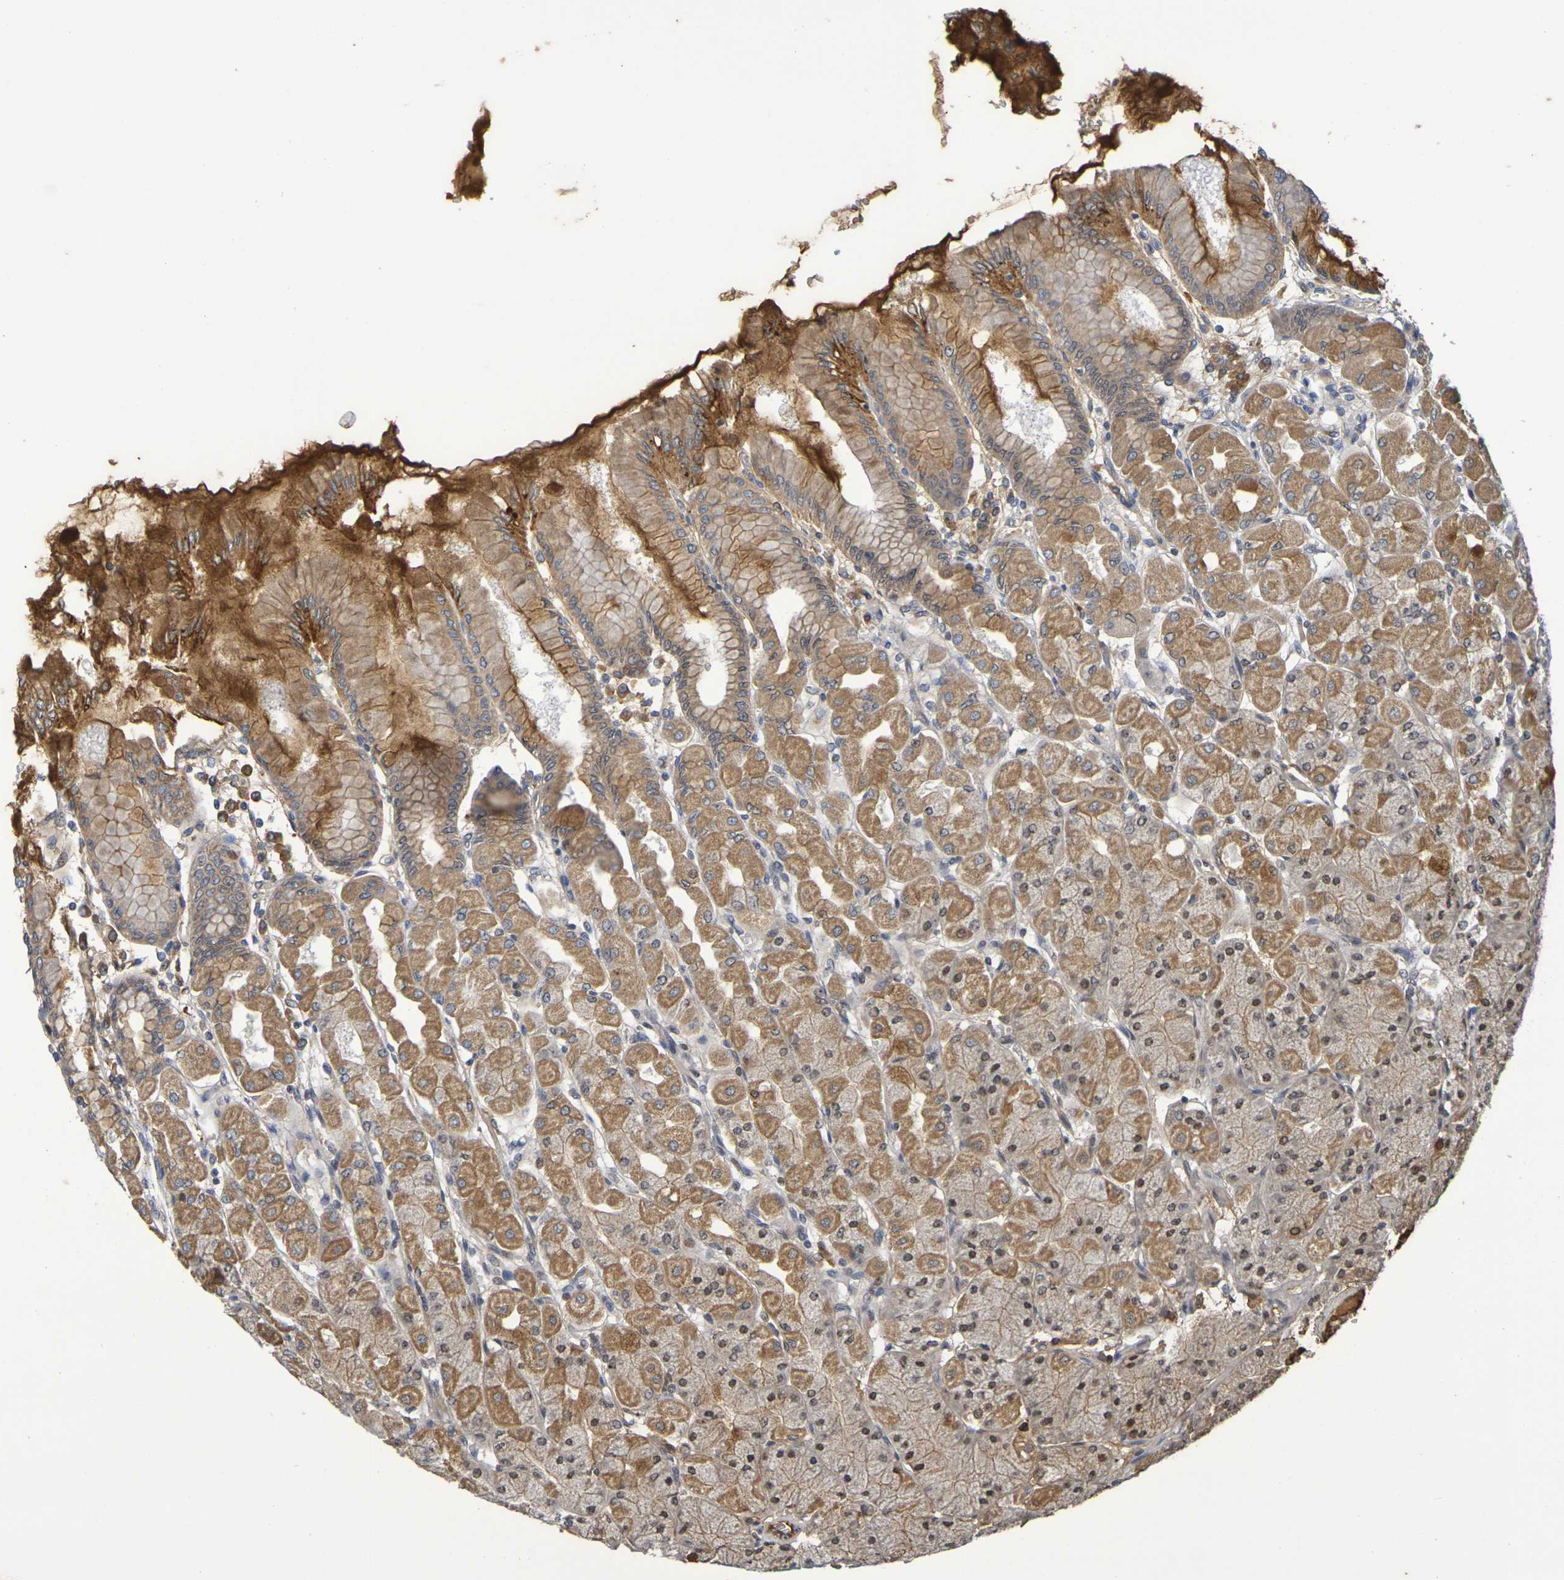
{"staining": {"intensity": "moderate", "quantity": ">75%", "location": "cytoplasmic/membranous,nuclear"}, "tissue": "stomach", "cell_type": "Glandular cells", "image_type": "normal", "snomed": [{"axis": "morphology", "description": "Normal tissue, NOS"}, {"axis": "topography", "description": "Stomach, upper"}], "caption": "A histopathology image of stomach stained for a protein exhibits moderate cytoplasmic/membranous,nuclear brown staining in glandular cells.", "gene": "TERF2", "patient": {"sex": "female", "age": 56}}